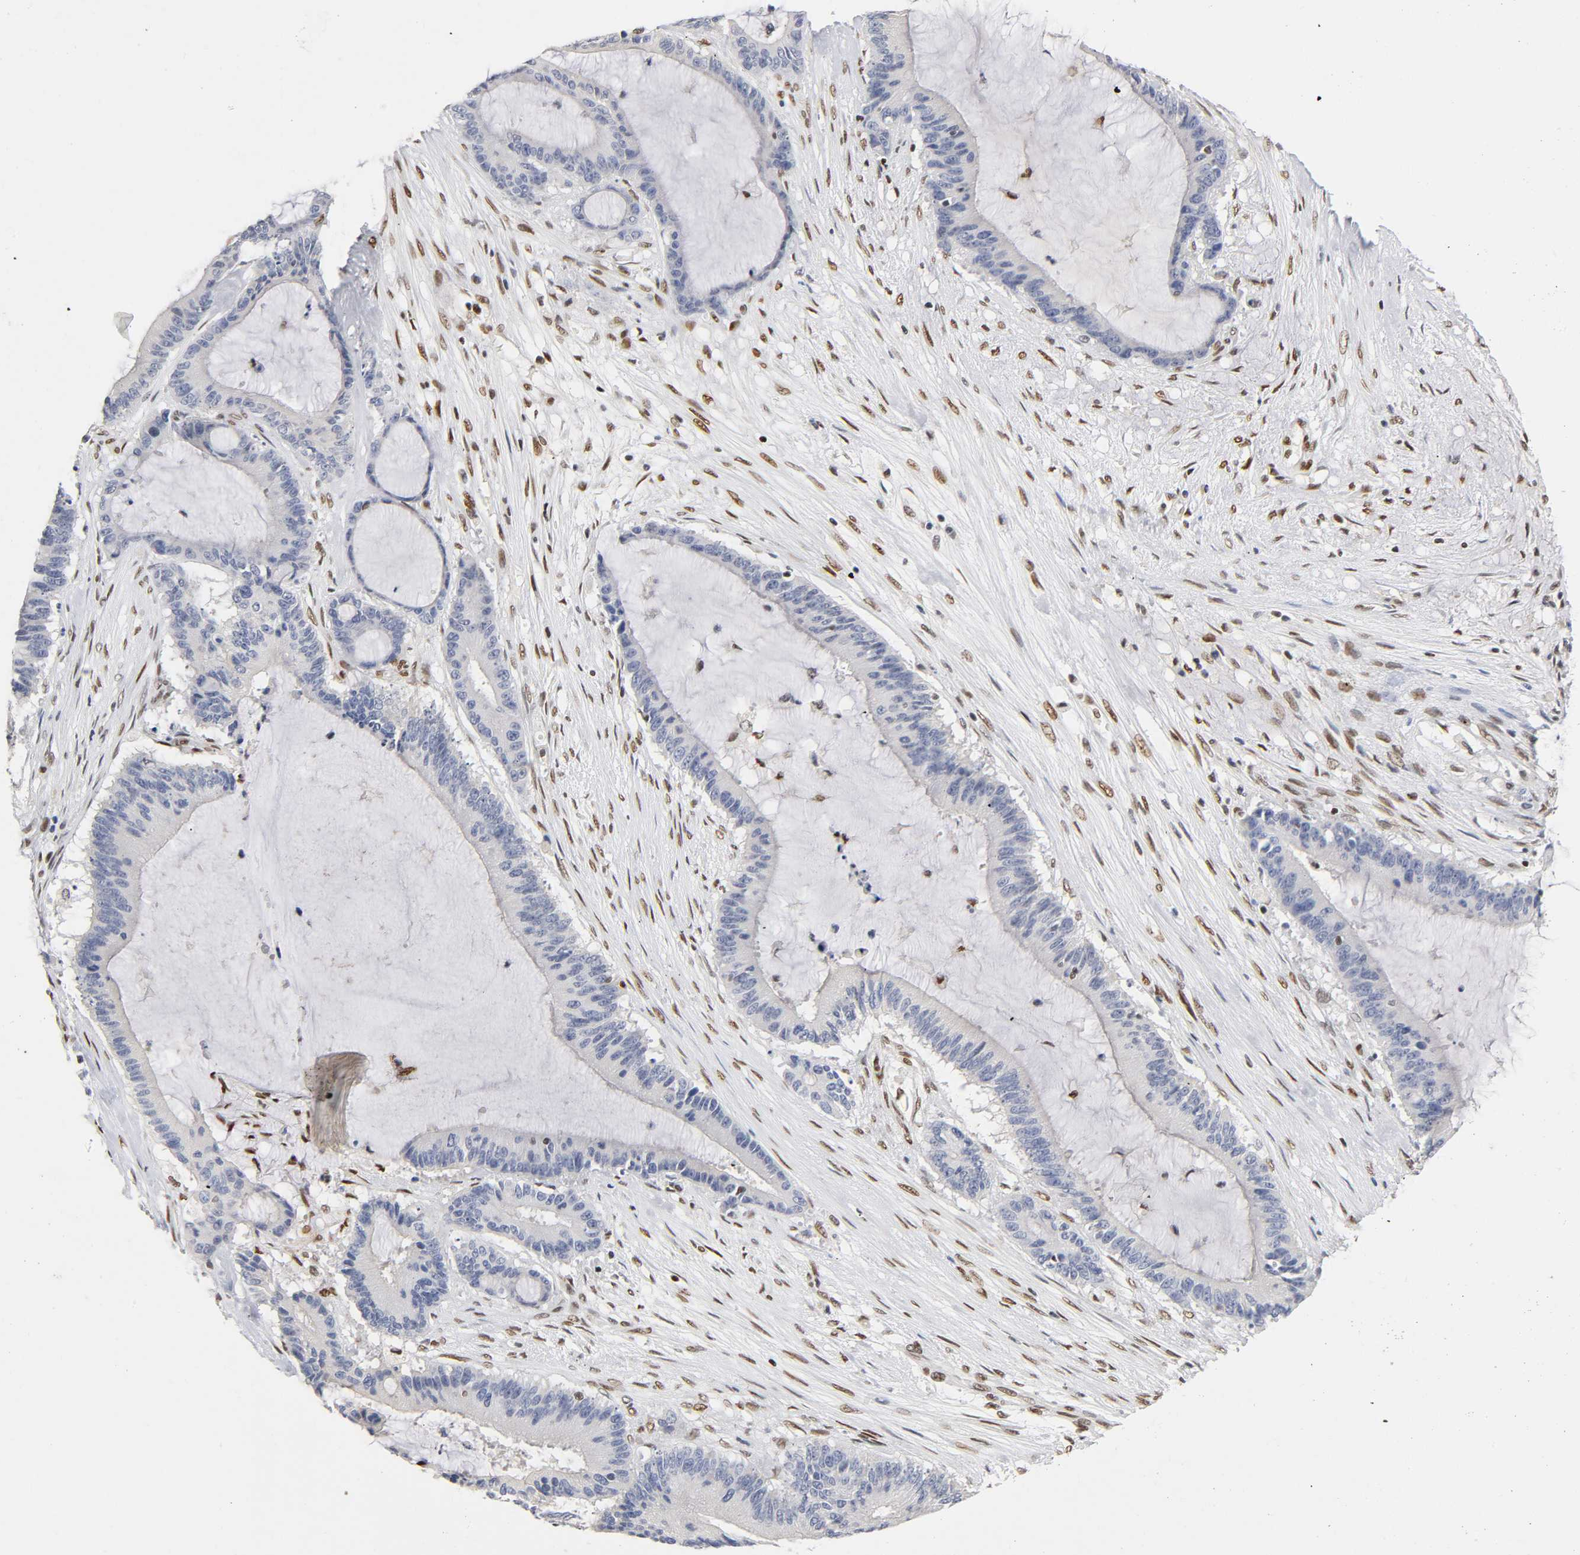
{"staining": {"intensity": "negative", "quantity": "none", "location": "none"}, "tissue": "liver cancer", "cell_type": "Tumor cells", "image_type": "cancer", "snomed": [{"axis": "morphology", "description": "Cholangiocarcinoma"}, {"axis": "topography", "description": "Liver"}], "caption": "Immunohistochemistry (IHC) of liver cholangiocarcinoma displays no positivity in tumor cells. Nuclei are stained in blue.", "gene": "NR3C1", "patient": {"sex": "female", "age": 73}}